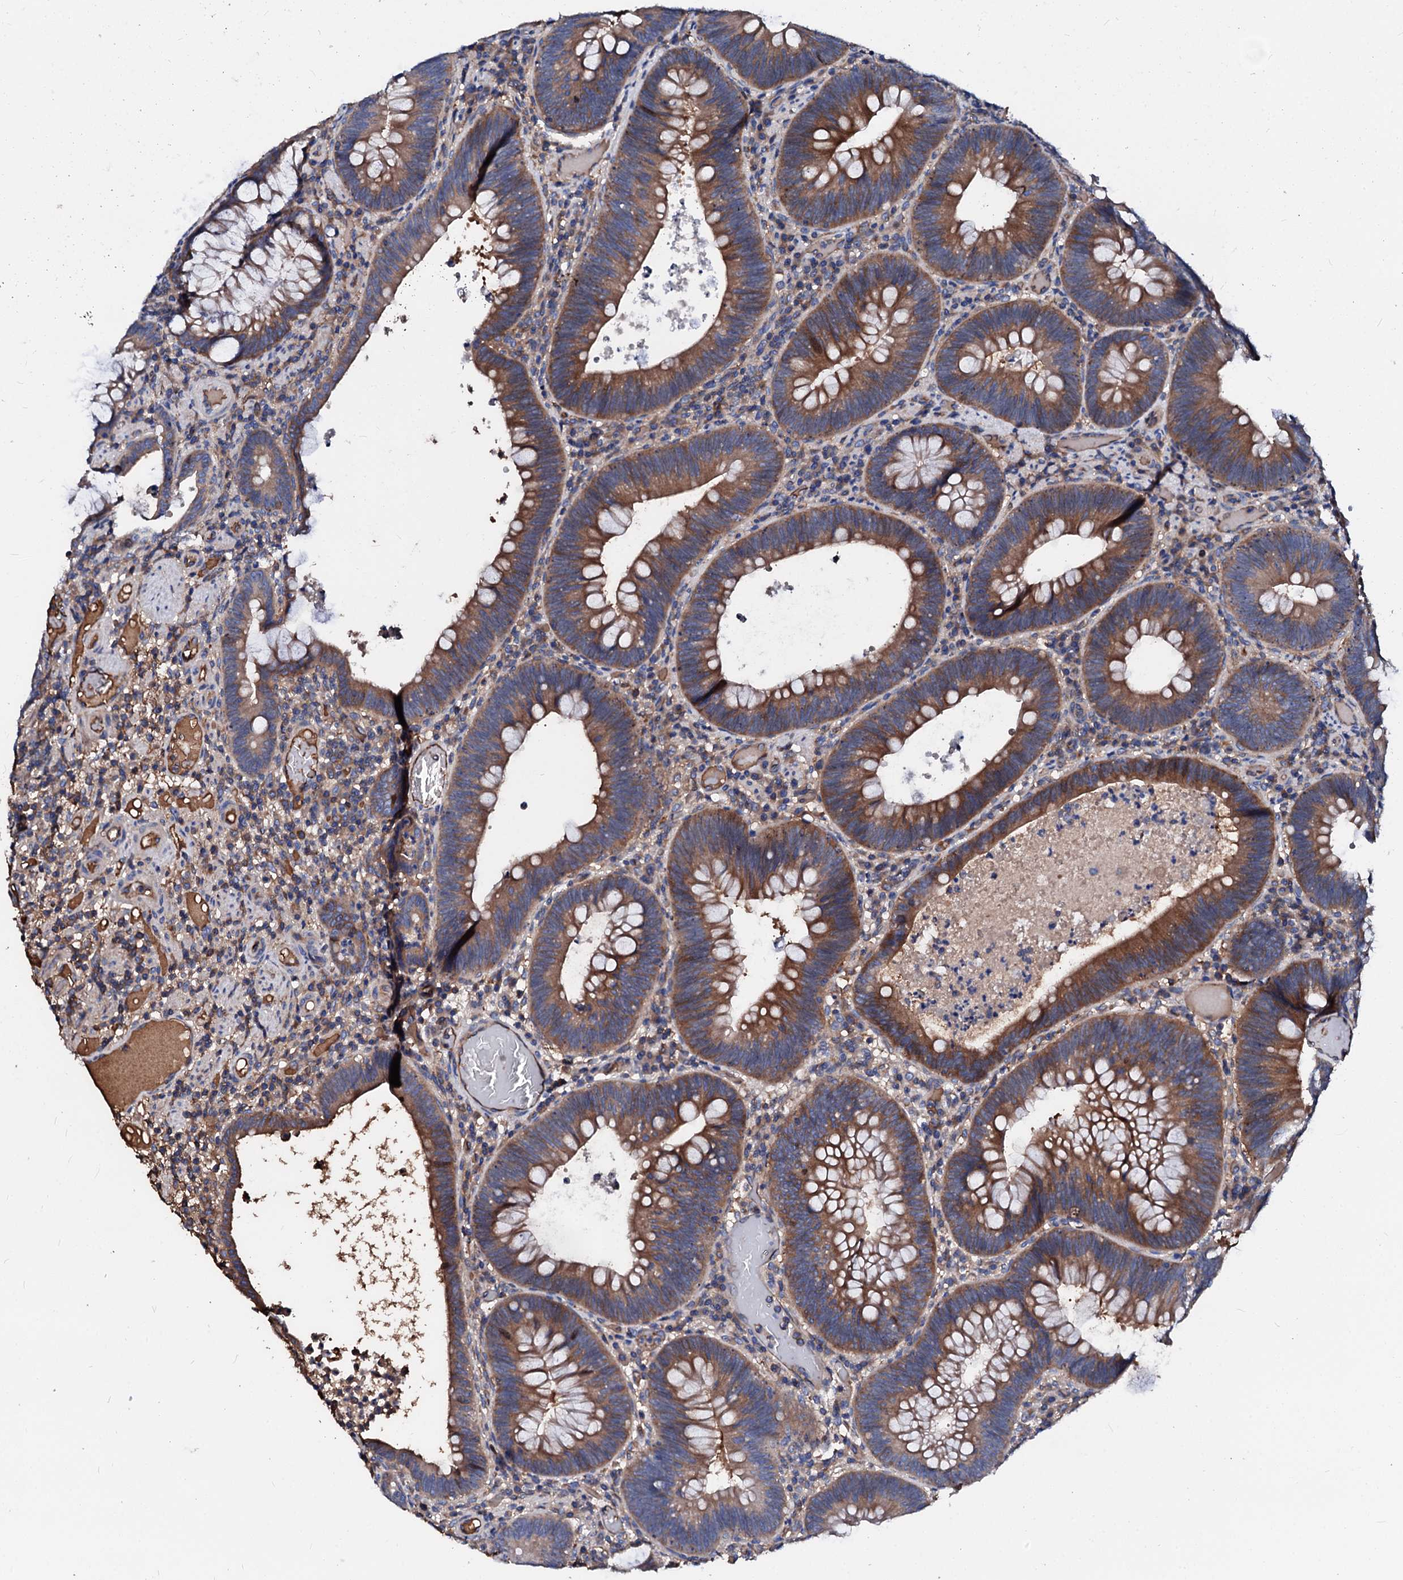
{"staining": {"intensity": "moderate", "quantity": ">75%", "location": "cytoplasmic/membranous"}, "tissue": "colorectal cancer", "cell_type": "Tumor cells", "image_type": "cancer", "snomed": [{"axis": "morphology", "description": "Adenocarcinoma, NOS"}, {"axis": "topography", "description": "Rectum"}], "caption": "The immunohistochemical stain highlights moderate cytoplasmic/membranous expression in tumor cells of adenocarcinoma (colorectal) tissue. (IHC, brightfield microscopy, high magnification).", "gene": "CSKMT", "patient": {"sex": "female", "age": 75}}